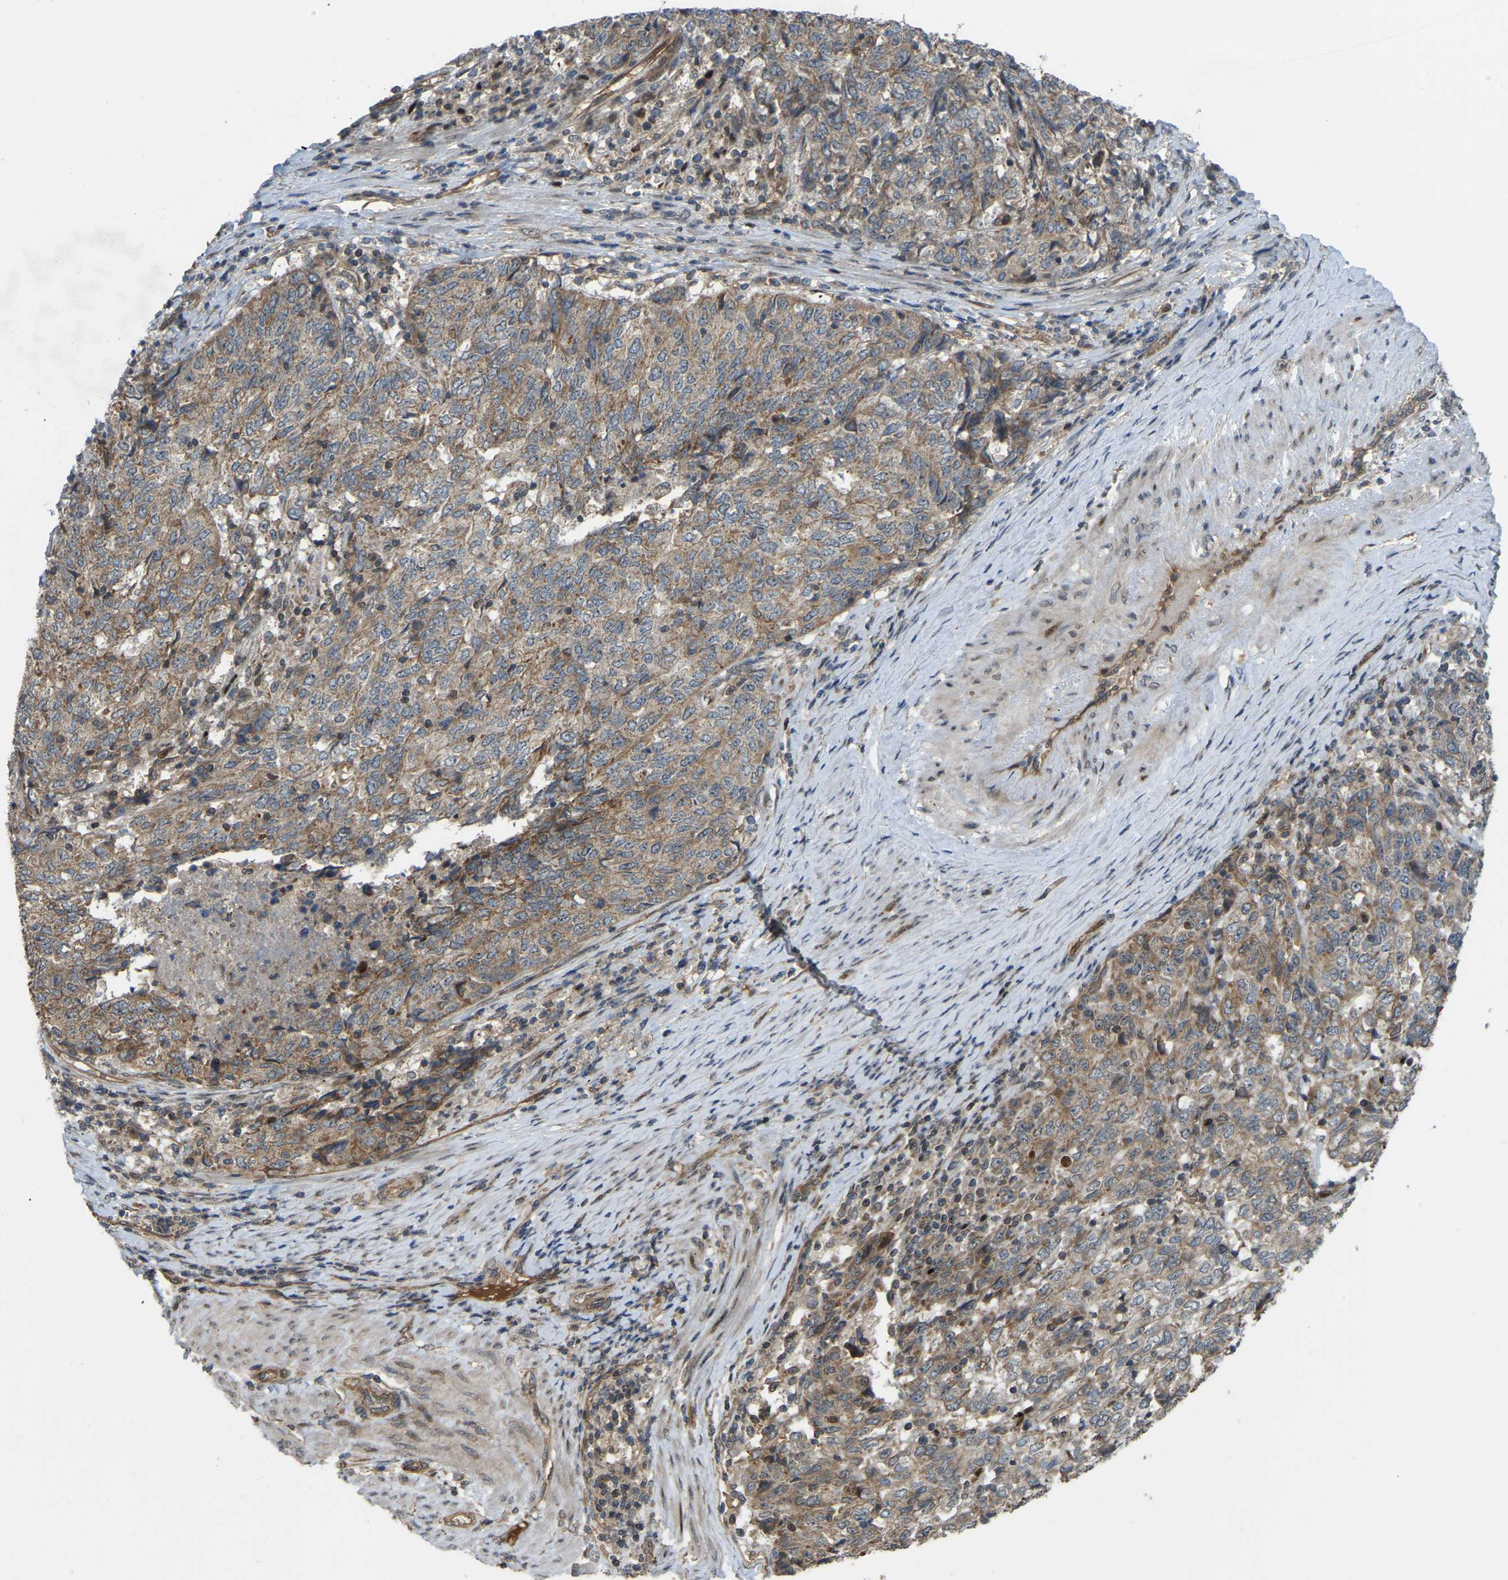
{"staining": {"intensity": "moderate", "quantity": ">75%", "location": "cytoplasmic/membranous"}, "tissue": "endometrial cancer", "cell_type": "Tumor cells", "image_type": "cancer", "snomed": [{"axis": "morphology", "description": "Adenocarcinoma, NOS"}, {"axis": "topography", "description": "Endometrium"}], "caption": "Immunohistochemical staining of adenocarcinoma (endometrial) exhibits medium levels of moderate cytoplasmic/membranous expression in approximately >75% of tumor cells. The staining is performed using DAB (3,3'-diaminobenzidine) brown chromogen to label protein expression. The nuclei are counter-stained blue using hematoxylin.", "gene": "C21orf91", "patient": {"sex": "female", "age": 80}}